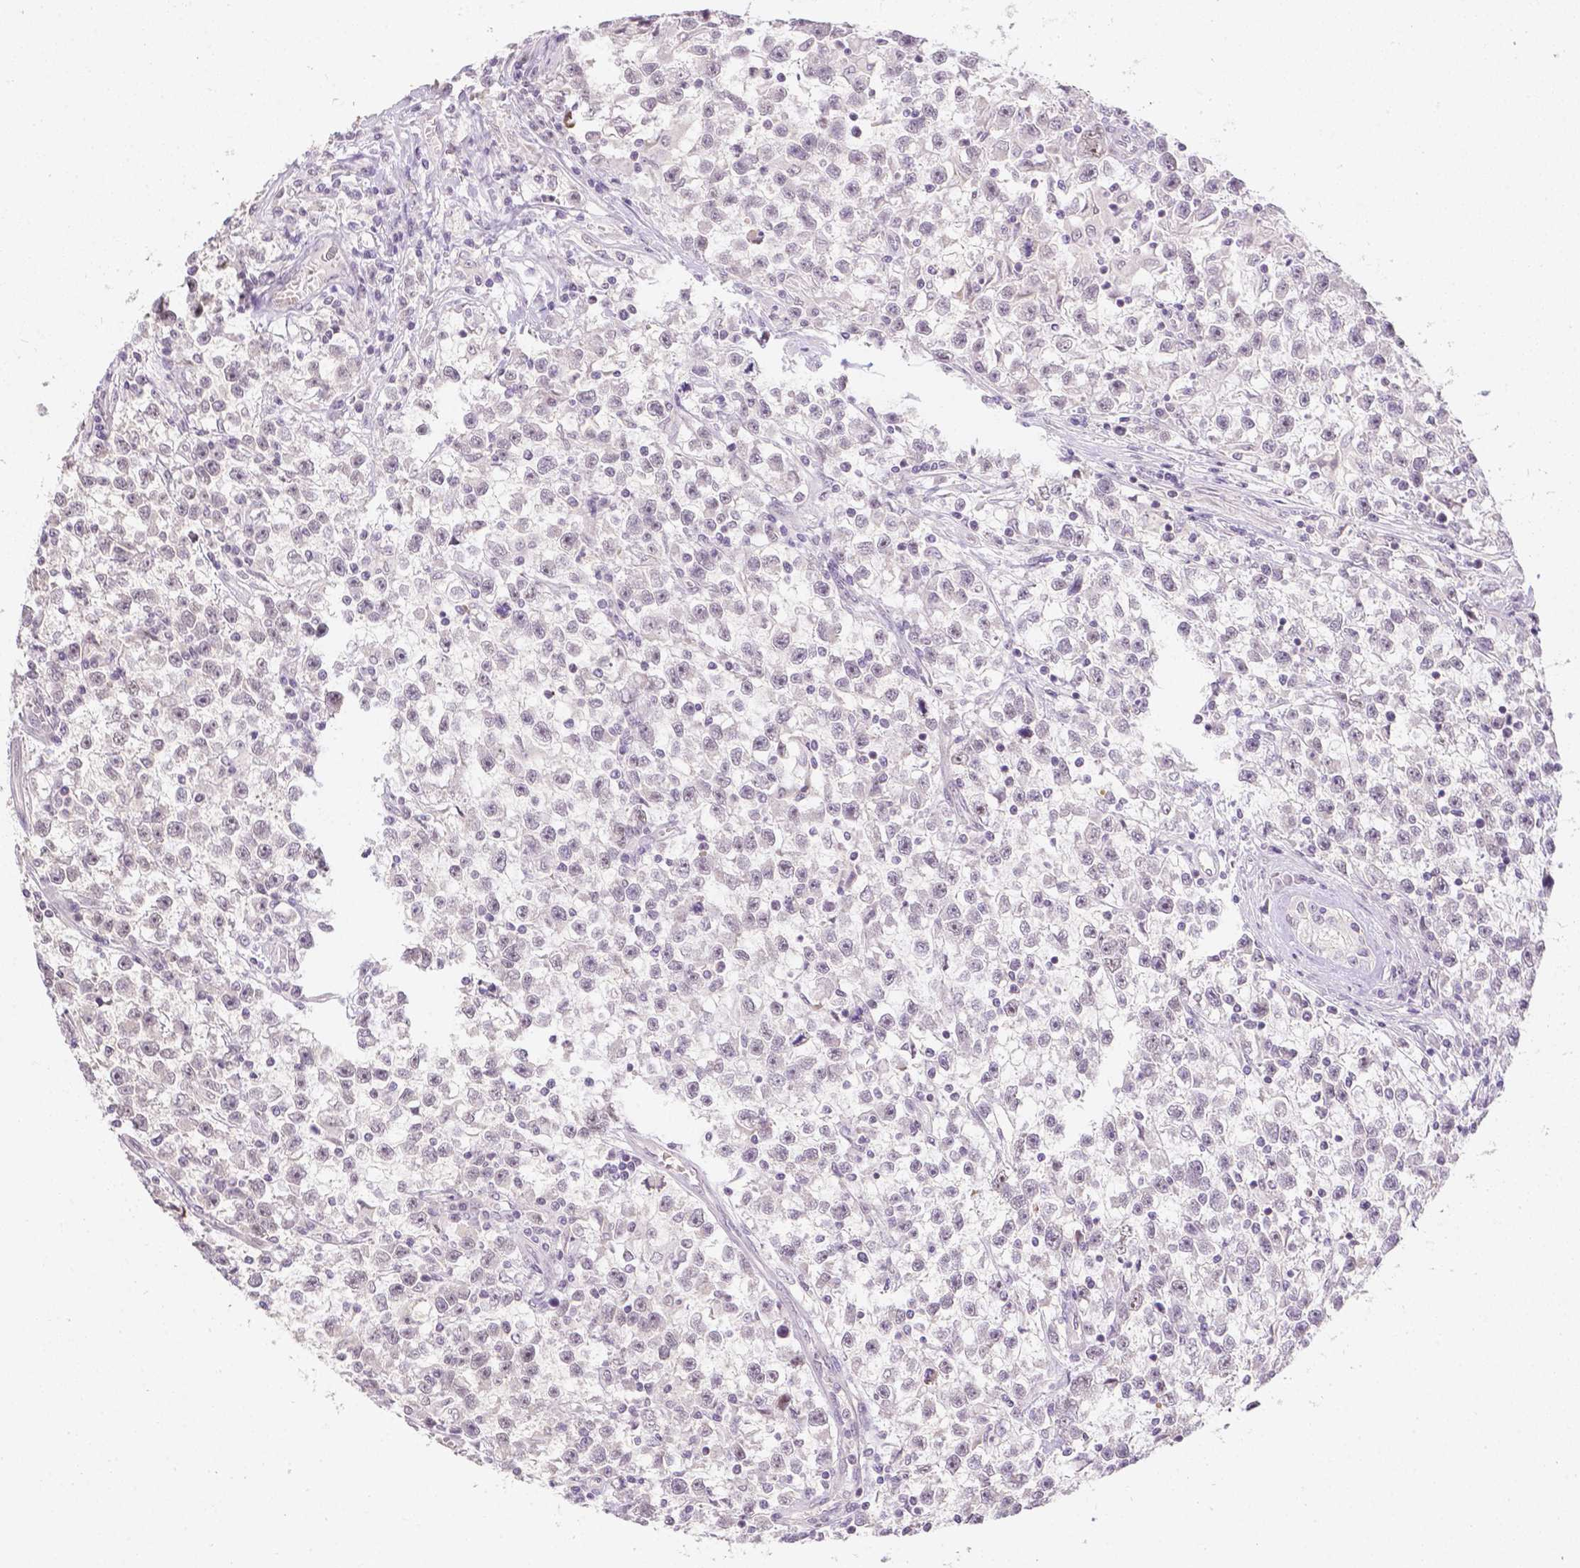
{"staining": {"intensity": "negative", "quantity": "none", "location": "none"}, "tissue": "testis cancer", "cell_type": "Tumor cells", "image_type": "cancer", "snomed": [{"axis": "morphology", "description": "Seminoma, NOS"}, {"axis": "topography", "description": "Testis"}], "caption": "Human testis seminoma stained for a protein using immunohistochemistry displays no positivity in tumor cells.", "gene": "ZNF280B", "patient": {"sex": "male", "age": 31}}